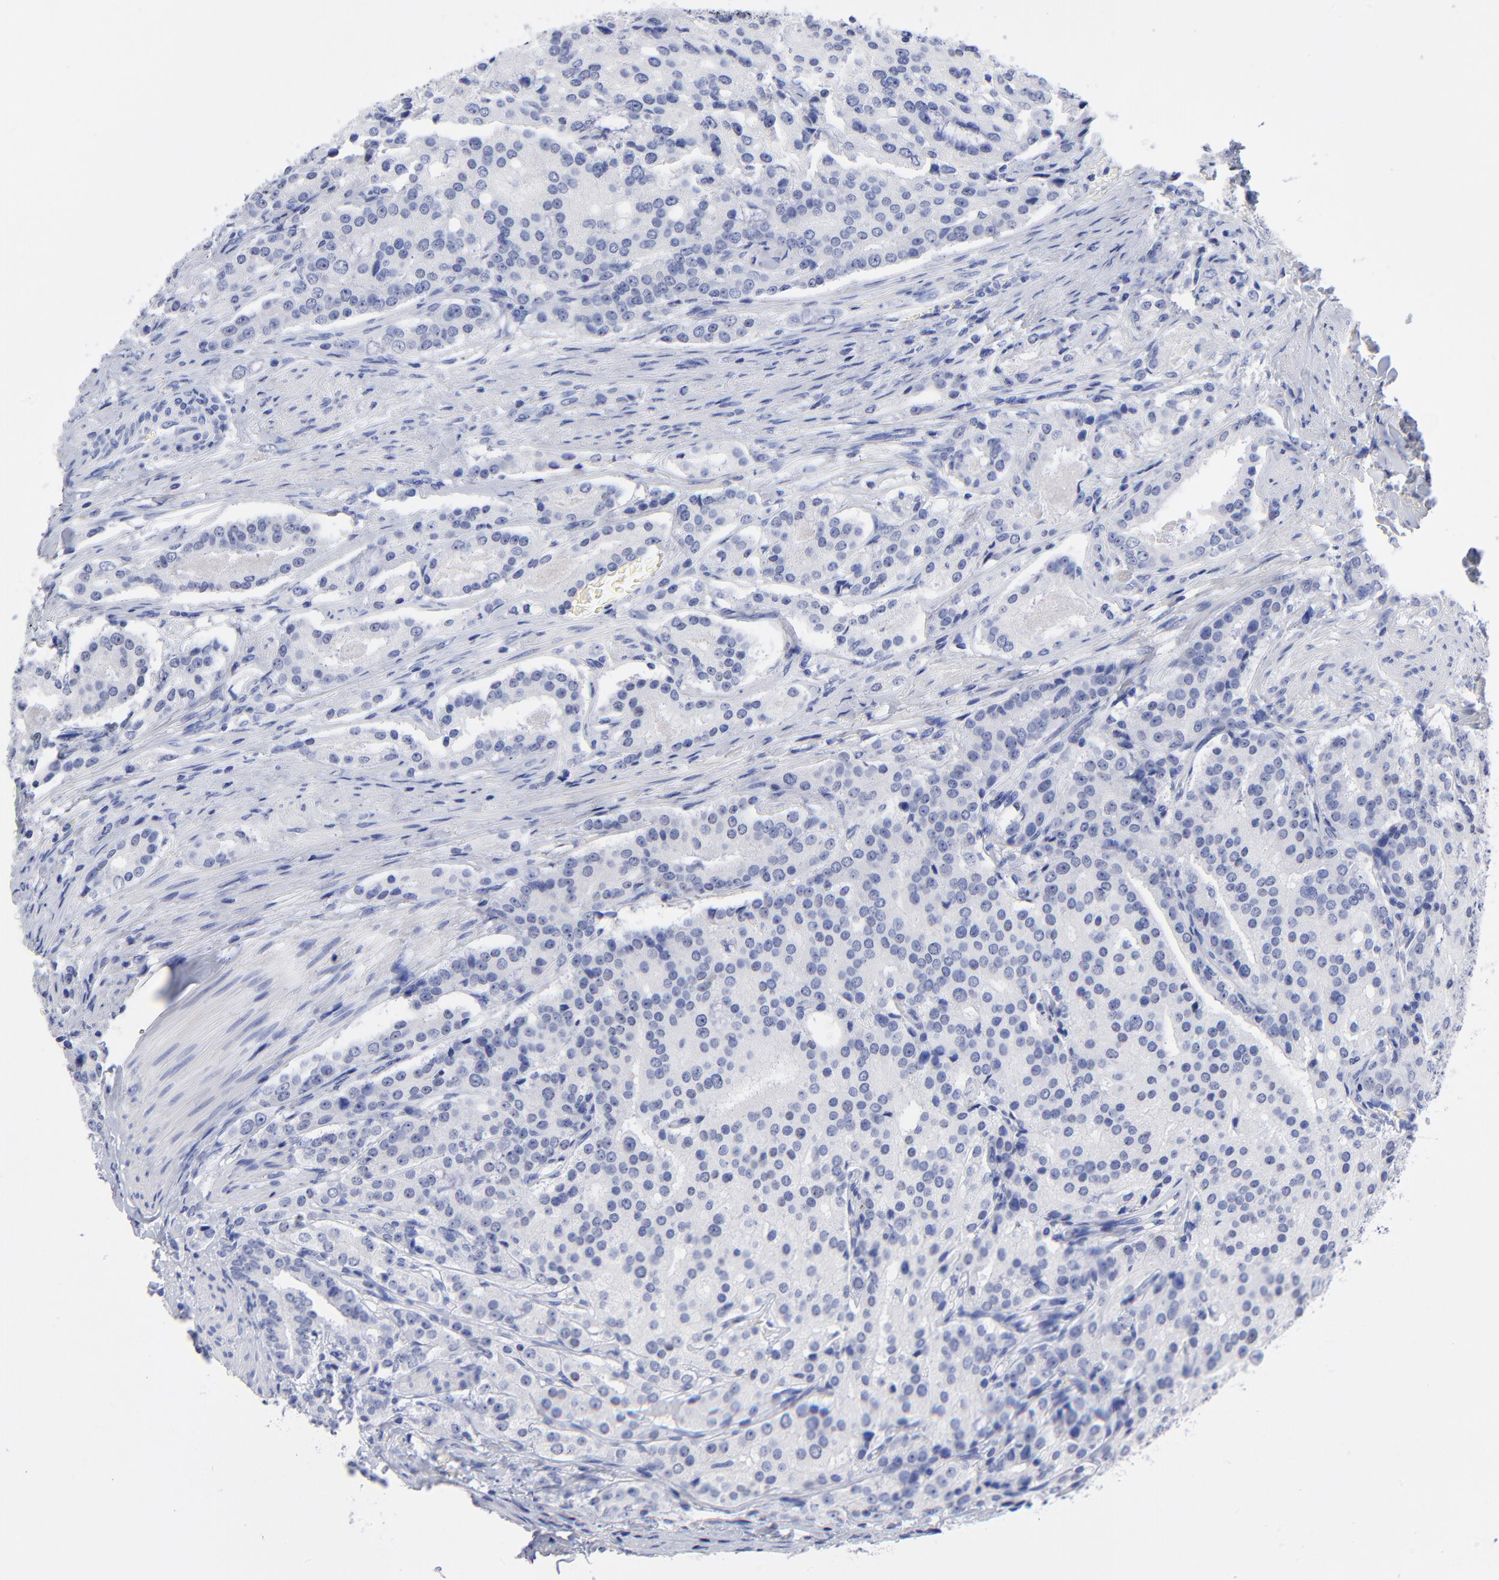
{"staining": {"intensity": "negative", "quantity": "none", "location": "none"}, "tissue": "prostate cancer", "cell_type": "Tumor cells", "image_type": "cancer", "snomed": [{"axis": "morphology", "description": "Adenocarcinoma, Medium grade"}, {"axis": "topography", "description": "Prostate"}], "caption": "A high-resolution histopathology image shows IHC staining of prostate medium-grade adenocarcinoma, which exhibits no significant positivity in tumor cells. The staining was performed using DAB (3,3'-diaminobenzidine) to visualize the protein expression in brown, while the nuclei were stained in blue with hematoxylin (Magnification: 20x).", "gene": "ACY1", "patient": {"sex": "male", "age": 72}}